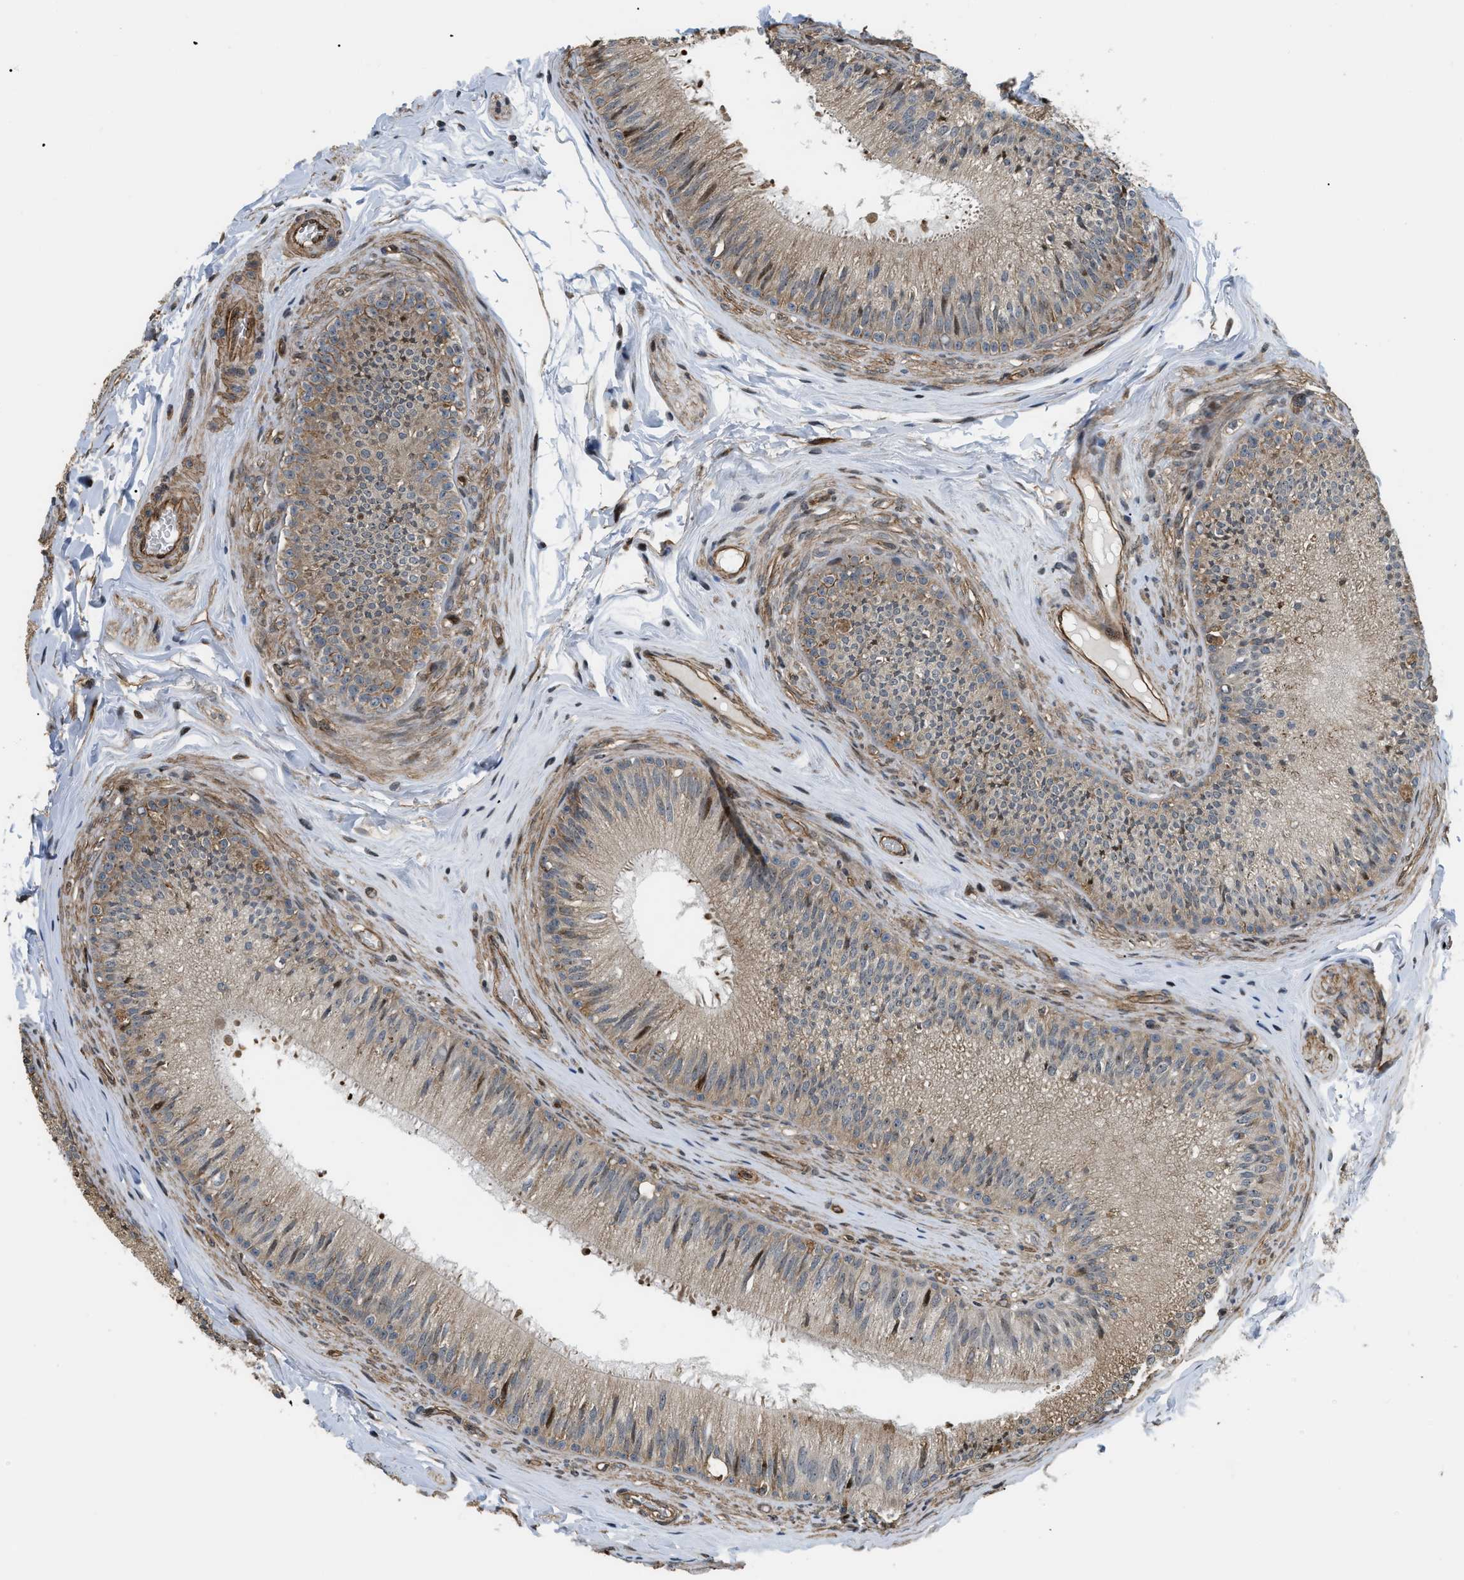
{"staining": {"intensity": "strong", "quantity": "<25%", "location": "cytoplasmic/membranous,nuclear"}, "tissue": "epididymis", "cell_type": "Glandular cells", "image_type": "normal", "snomed": [{"axis": "morphology", "description": "Normal tissue, NOS"}, {"axis": "topography", "description": "Testis"}, {"axis": "topography", "description": "Epididymis"}], "caption": "Normal epididymis reveals strong cytoplasmic/membranous,nuclear staining in approximately <25% of glandular cells, visualized by immunohistochemistry.", "gene": "LTA4H", "patient": {"sex": "male", "age": 36}}